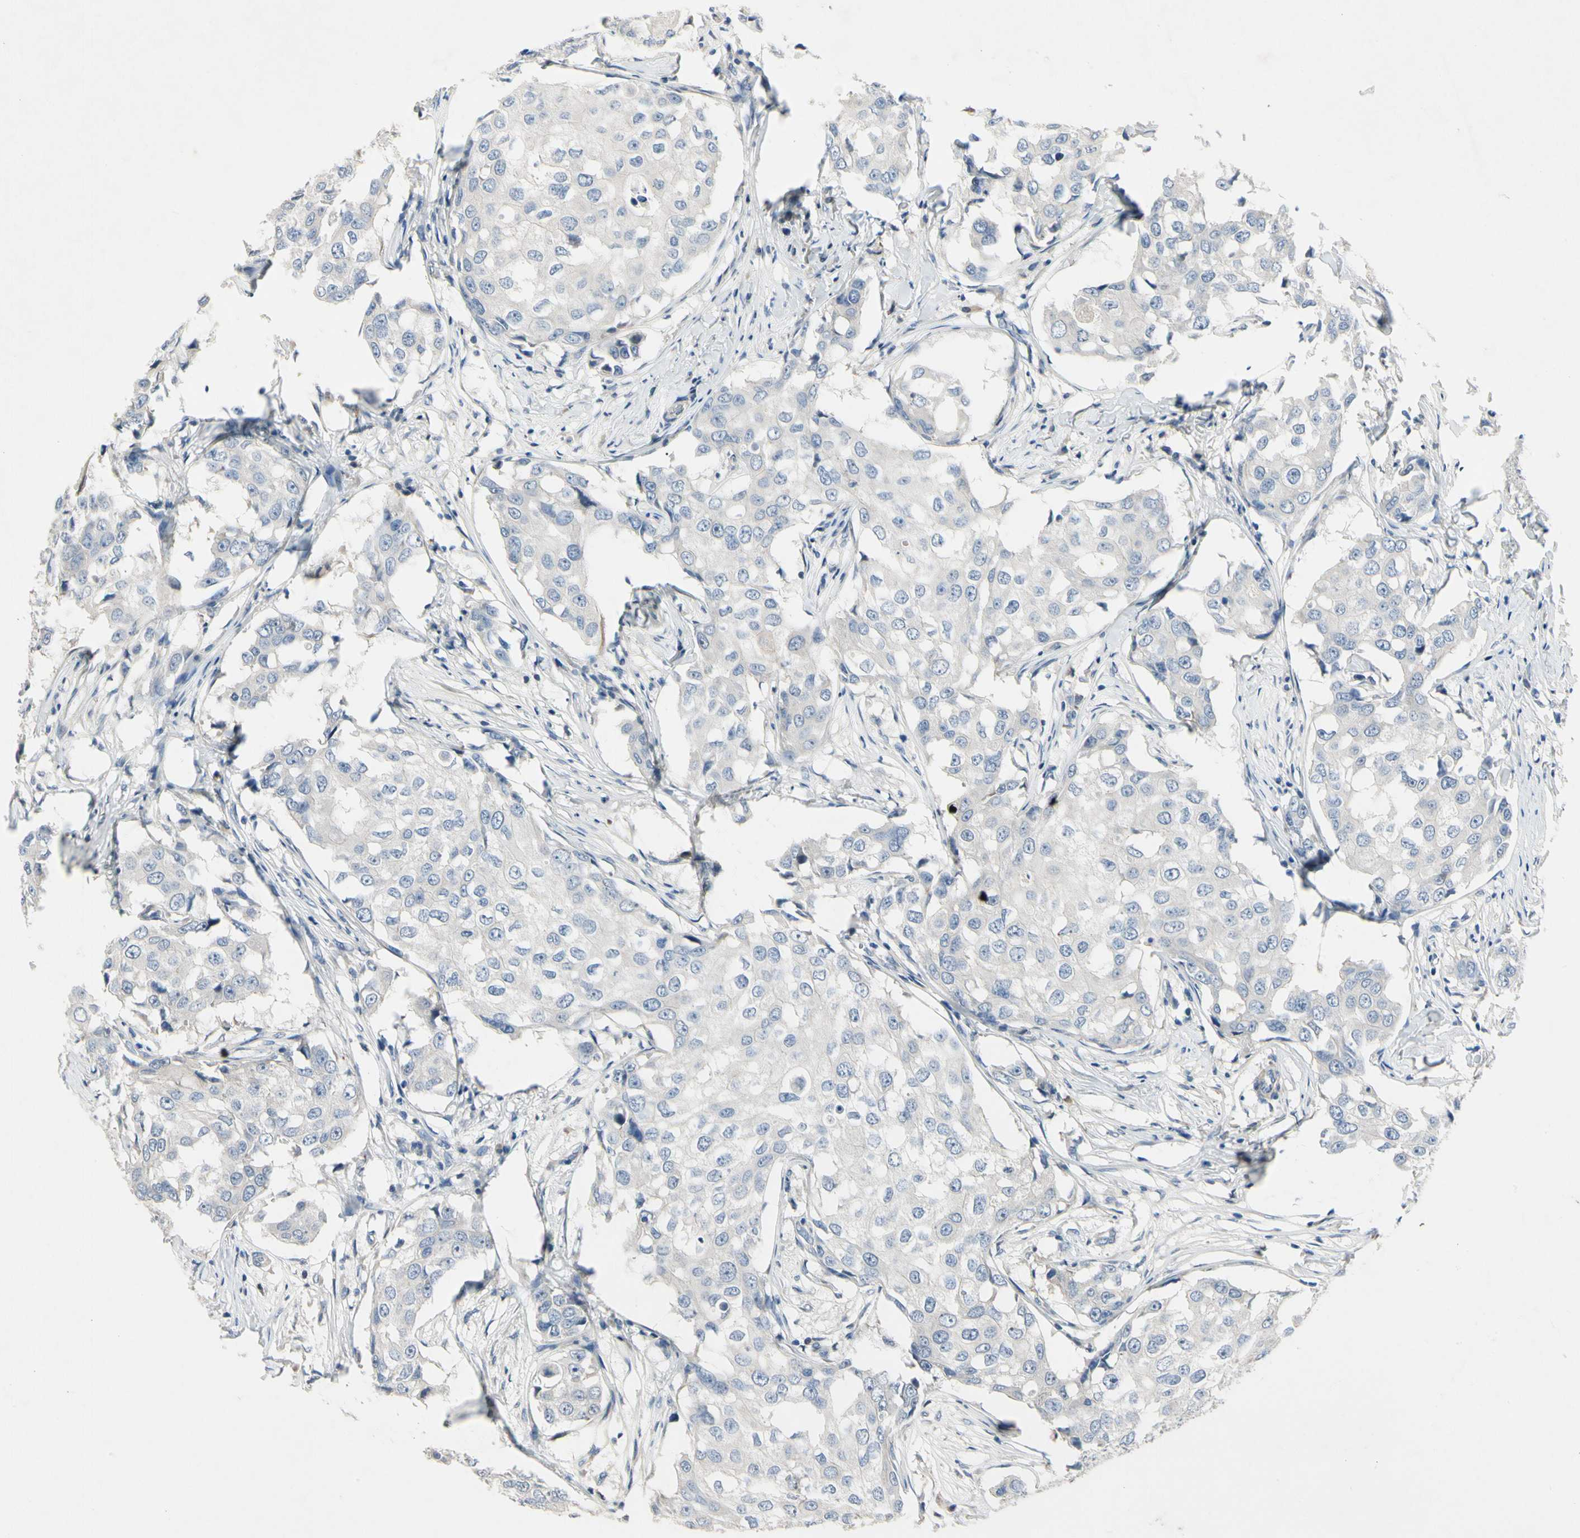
{"staining": {"intensity": "negative", "quantity": "none", "location": "none"}, "tissue": "breast cancer", "cell_type": "Tumor cells", "image_type": "cancer", "snomed": [{"axis": "morphology", "description": "Duct carcinoma"}, {"axis": "topography", "description": "Breast"}], "caption": "There is no significant staining in tumor cells of breast cancer.", "gene": "GAS6", "patient": {"sex": "female", "age": 27}}